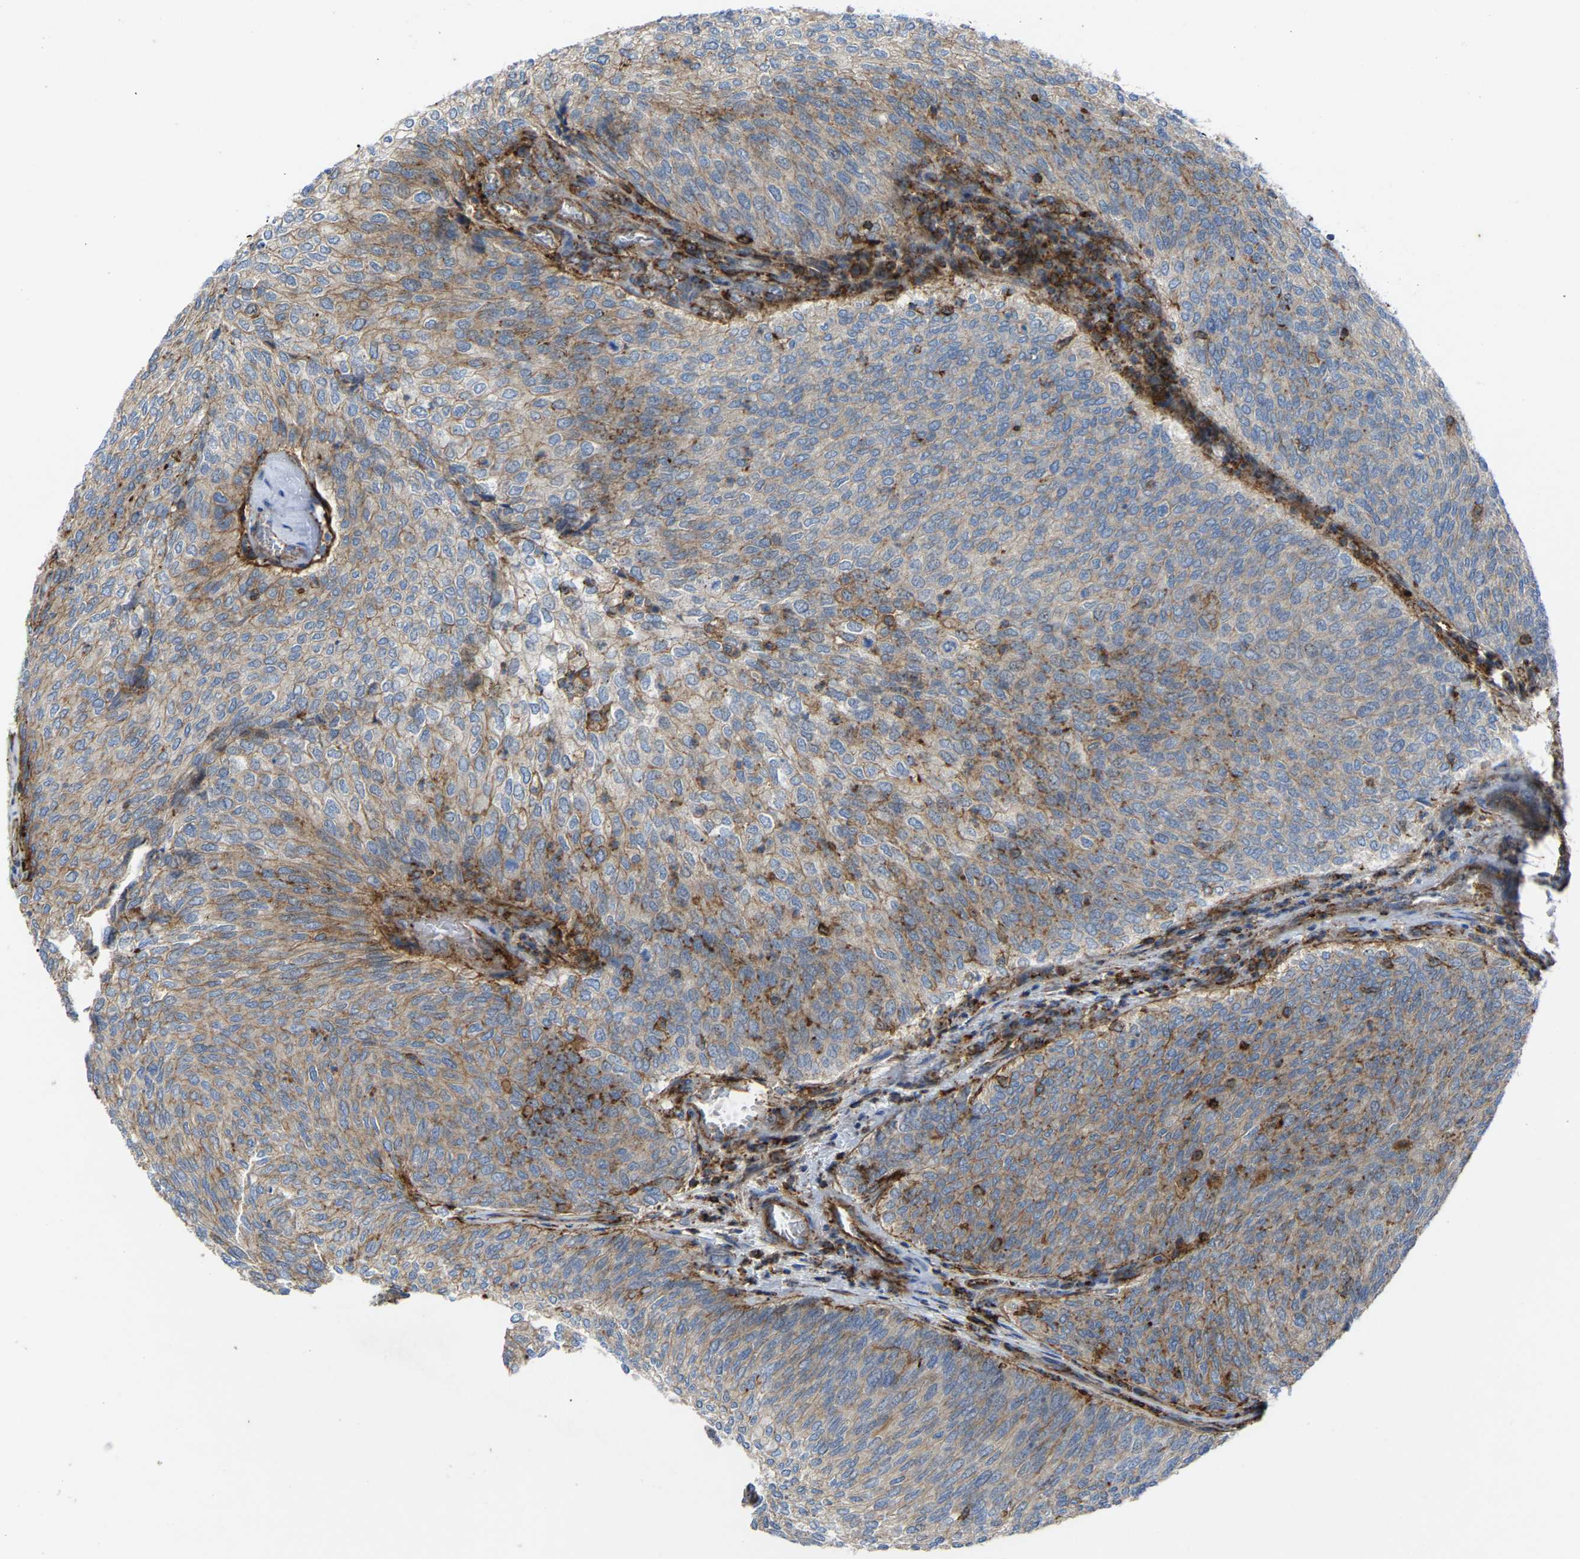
{"staining": {"intensity": "weak", "quantity": "25%-75%", "location": "cytoplasmic/membranous"}, "tissue": "urothelial cancer", "cell_type": "Tumor cells", "image_type": "cancer", "snomed": [{"axis": "morphology", "description": "Urothelial carcinoma, Low grade"}, {"axis": "topography", "description": "Urinary bladder"}], "caption": "Immunohistochemistry photomicrograph of human urothelial carcinoma (low-grade) stained for a protein (brown), which shows low levels of weak cytoplasmic/membranous positivity in about 25%-75% of tumor cells.", "gene": "AGPAT2", "patient": {"sex": "female", "age": 79}}